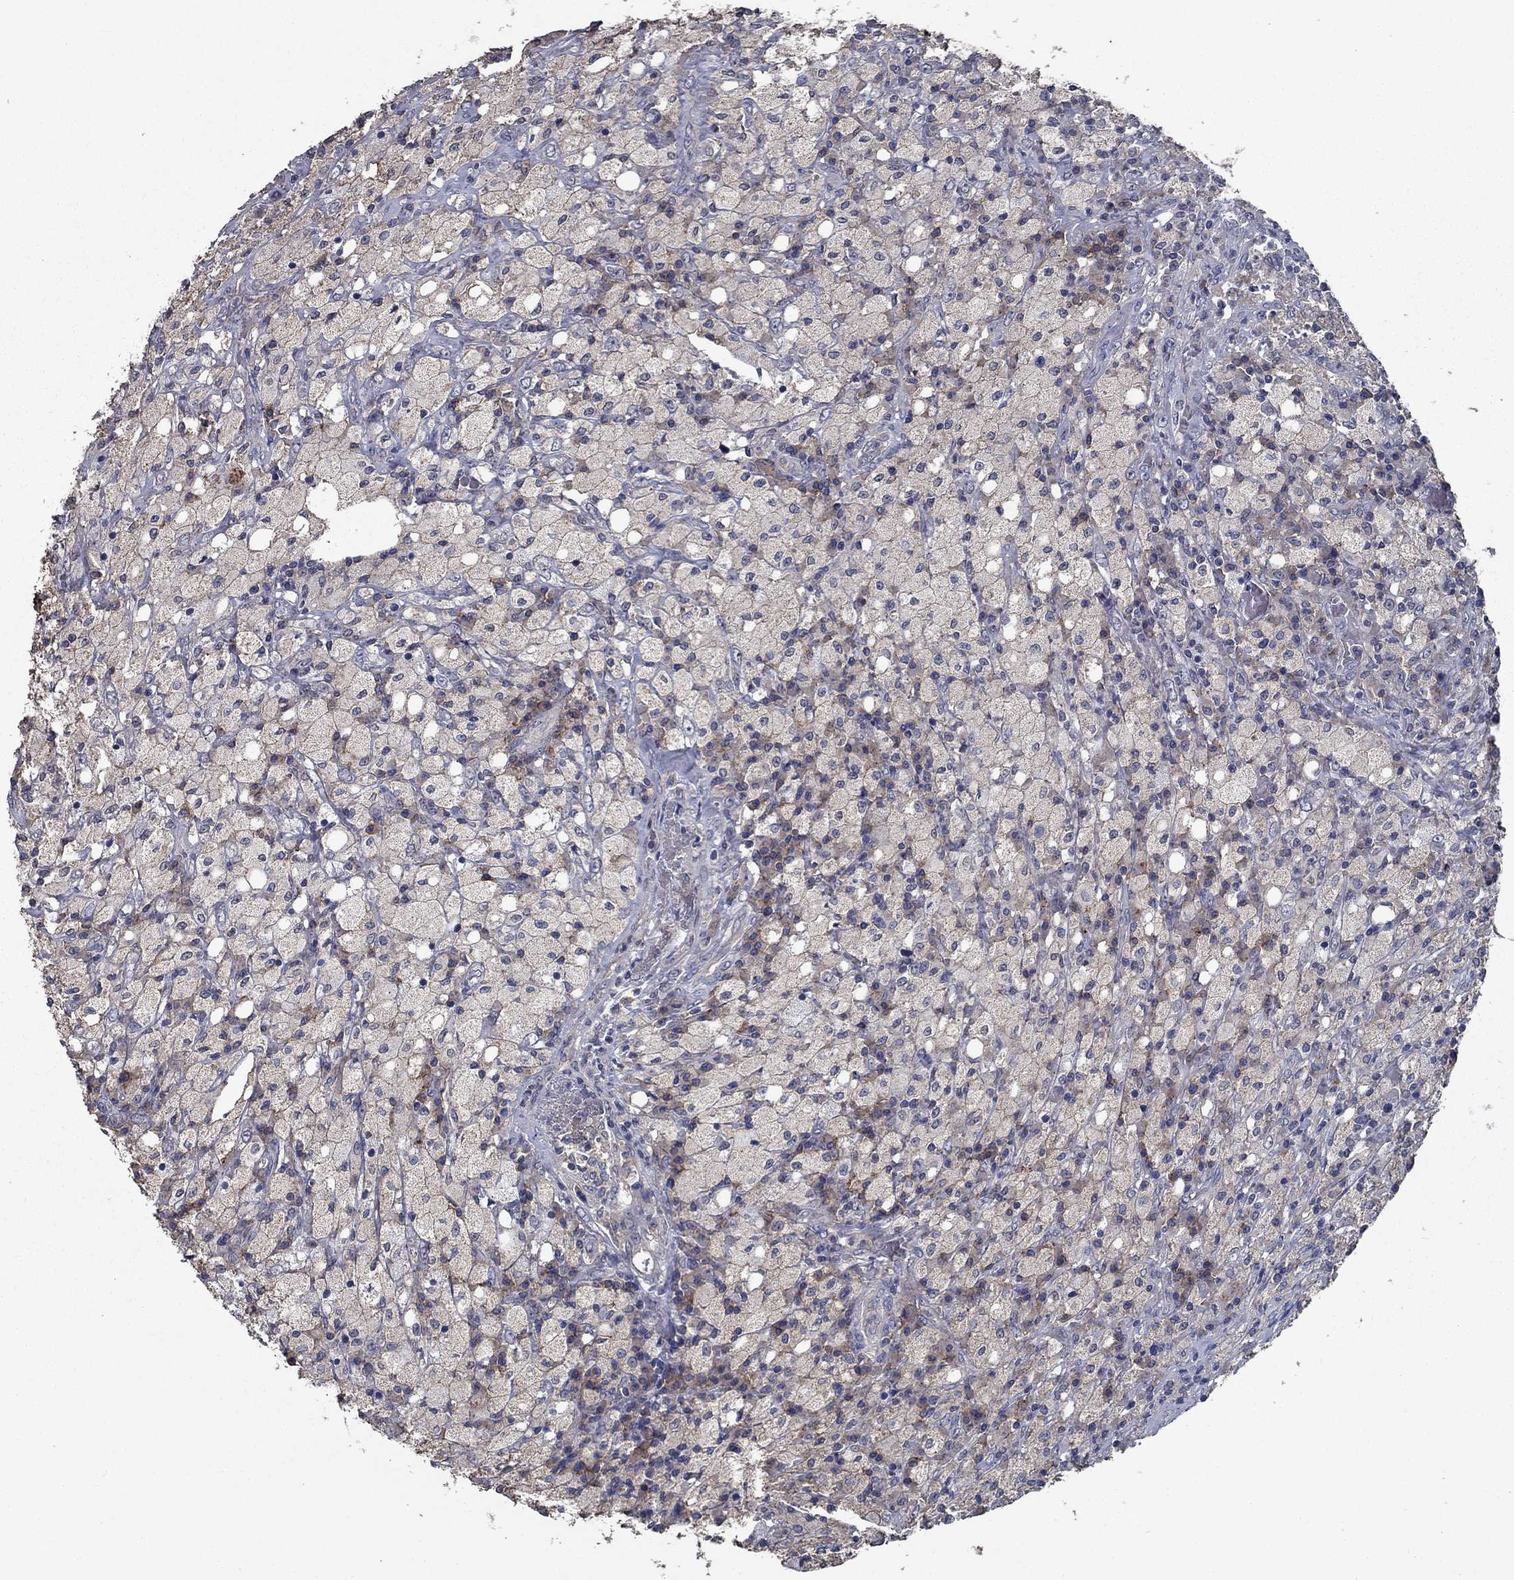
{"staining": {"intensity": "negative", "quantity": "none", "location": "none"}, "tissue": "testis cancer", "cell_type": "Tumor cells", "image_type": "cancer", "snomed": [{"axis": "morphology", "description": "Necrosis, NOS"}, {"axis": "morphology", "description": "Carcinoma, Embryonal, NOS"}, {"axis": "topography", "description": "Testis"}], "caption": "Testis embryonal carcinoma was stained to show a protein in brown. There is no significant positivity in tumor cells.", "gene": "SLC44A1", "patient": {"sex": "male", "age": 19}}